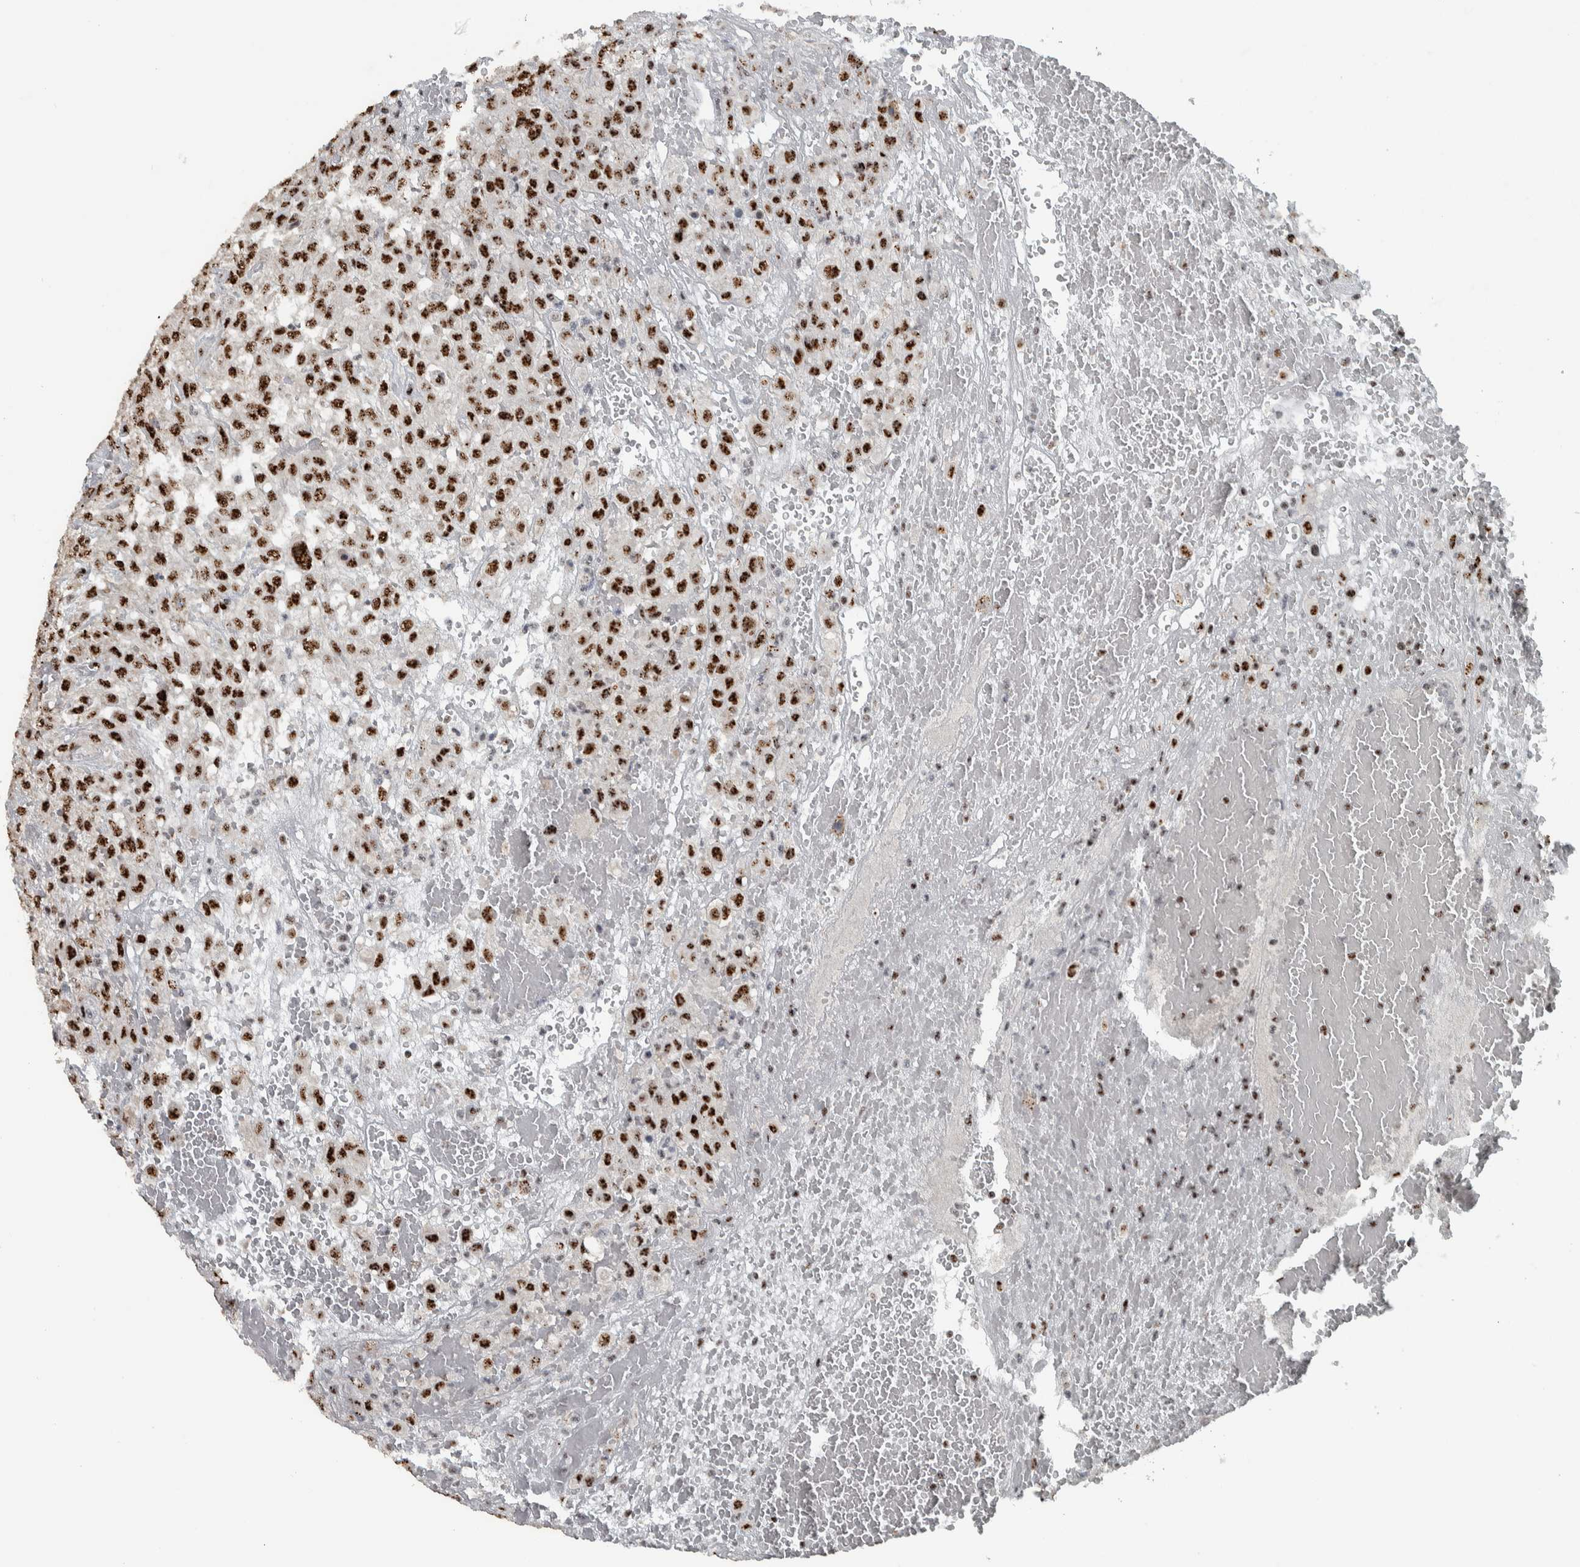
{"staining": {"intensity": "strong", "quantity": ">75%", "location": "nuclear"}, "tissue": "urothelial cancer", "cell_type": "Tumor cells", "image_type": "cancer", "snomed": [{"axis": "morphology", "description": "Urothelial carcinoma, High grade"}, {"axis": "topography", "description": "Urinary bladder"}], "caption": "High-power microscopy captured an IHC image of urothelial carcinoma (high-grade), revealing strong nuclear positivity in approximately >75% of tumor cells.", "gene": "SON", "patient": {"sex": "male", "age": 46}}